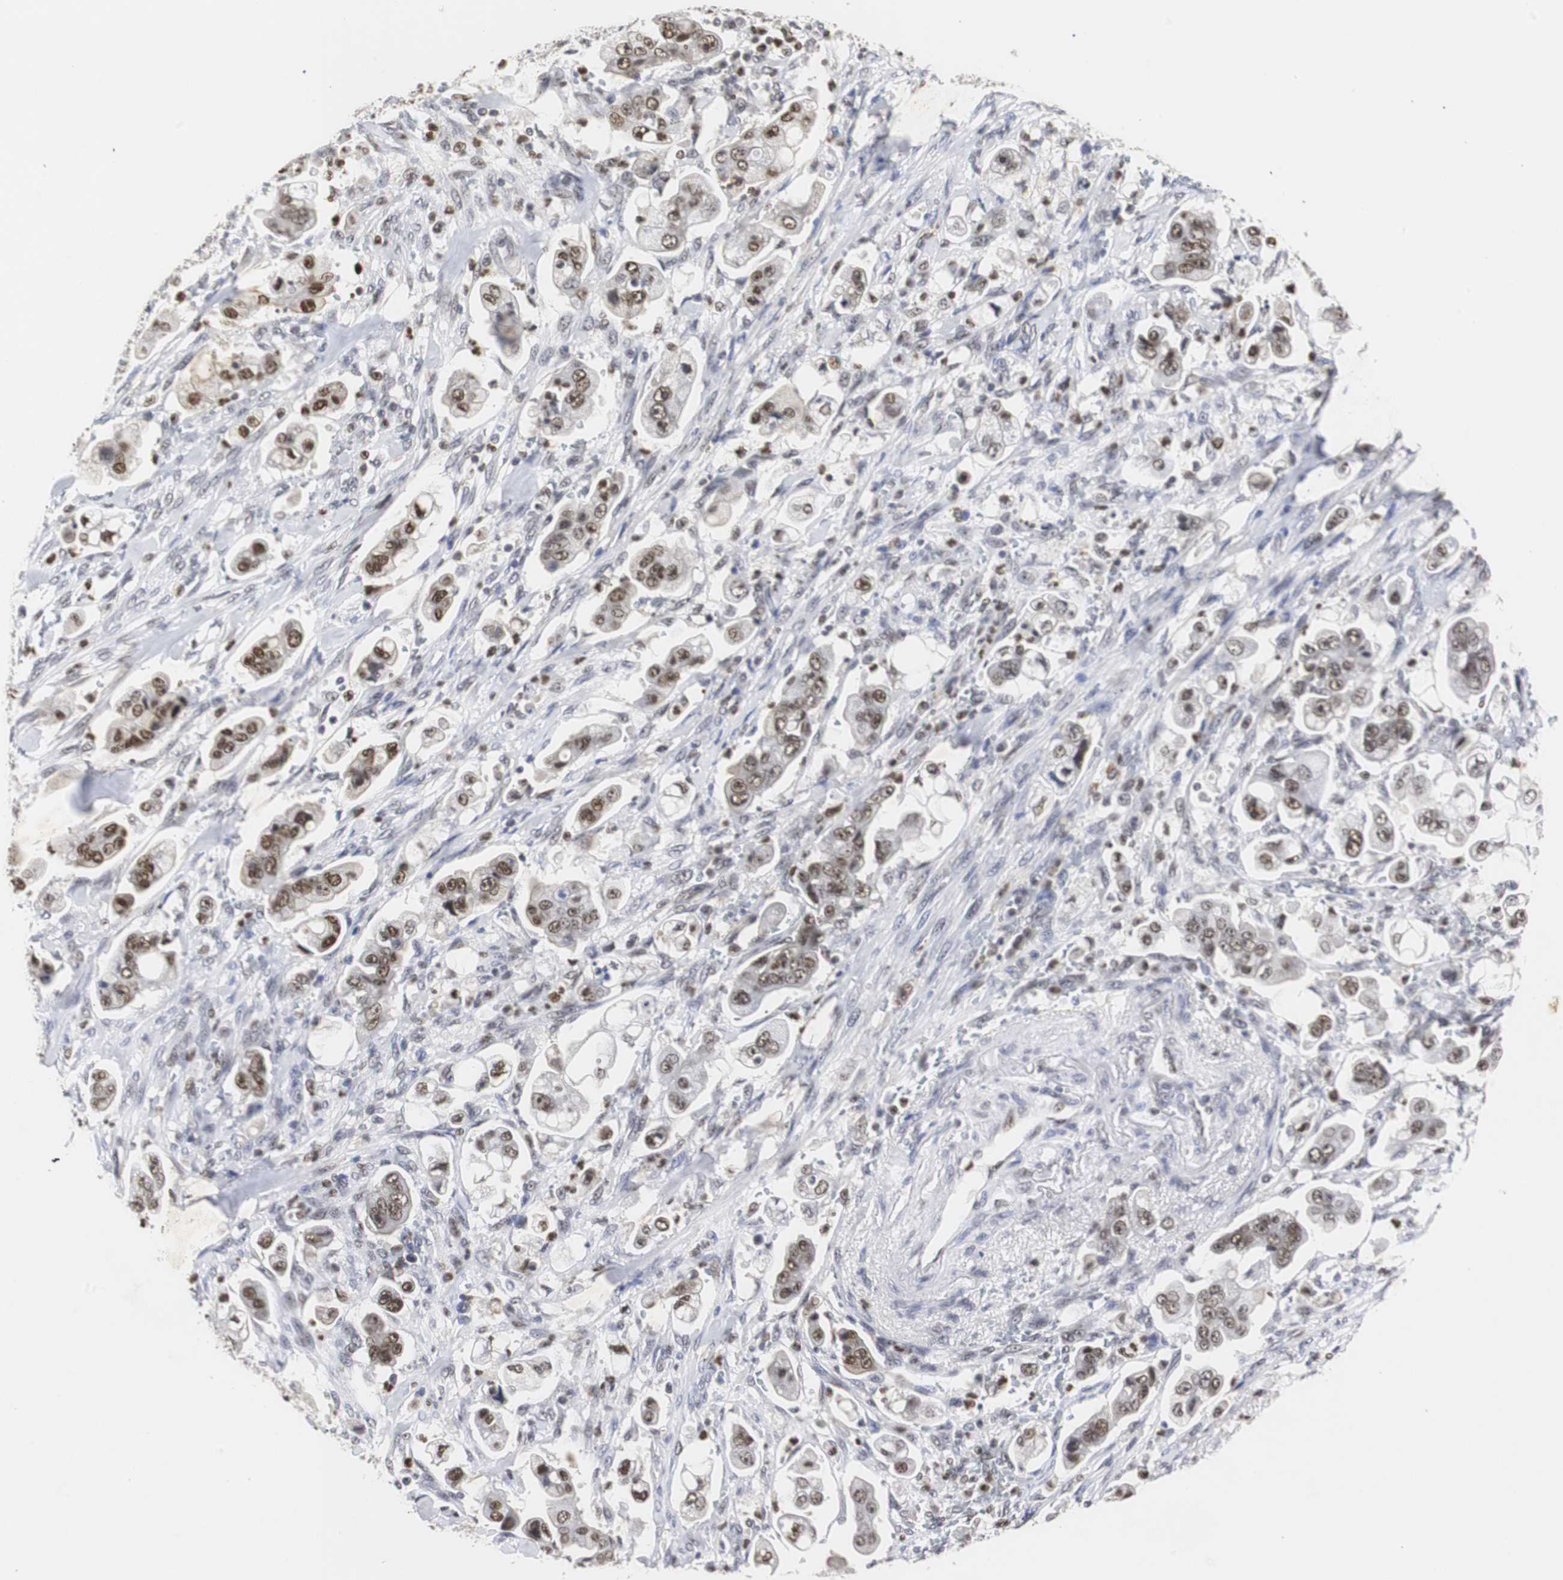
{"staining": {"intensity": "moderate", "quantity": ">75%", "location": "nuclear"}, "tissue": "stomach cancer", "cell_type": "Tumor cells", "image_type": "cancer", "snomed": [{"axis": "morphology", "description": "Adenocarcinoma, NOS"}, {"axis": "topography", "description": "Stomach"}], "caption": "Human adenocarcinoma (stomach) stained for a protein (brown) exhibits moderate nuclear positive expression in about >75% of tumor cells.", "gene": "ZFC3H1", "patient": {"sex": "male", "age": 62}}